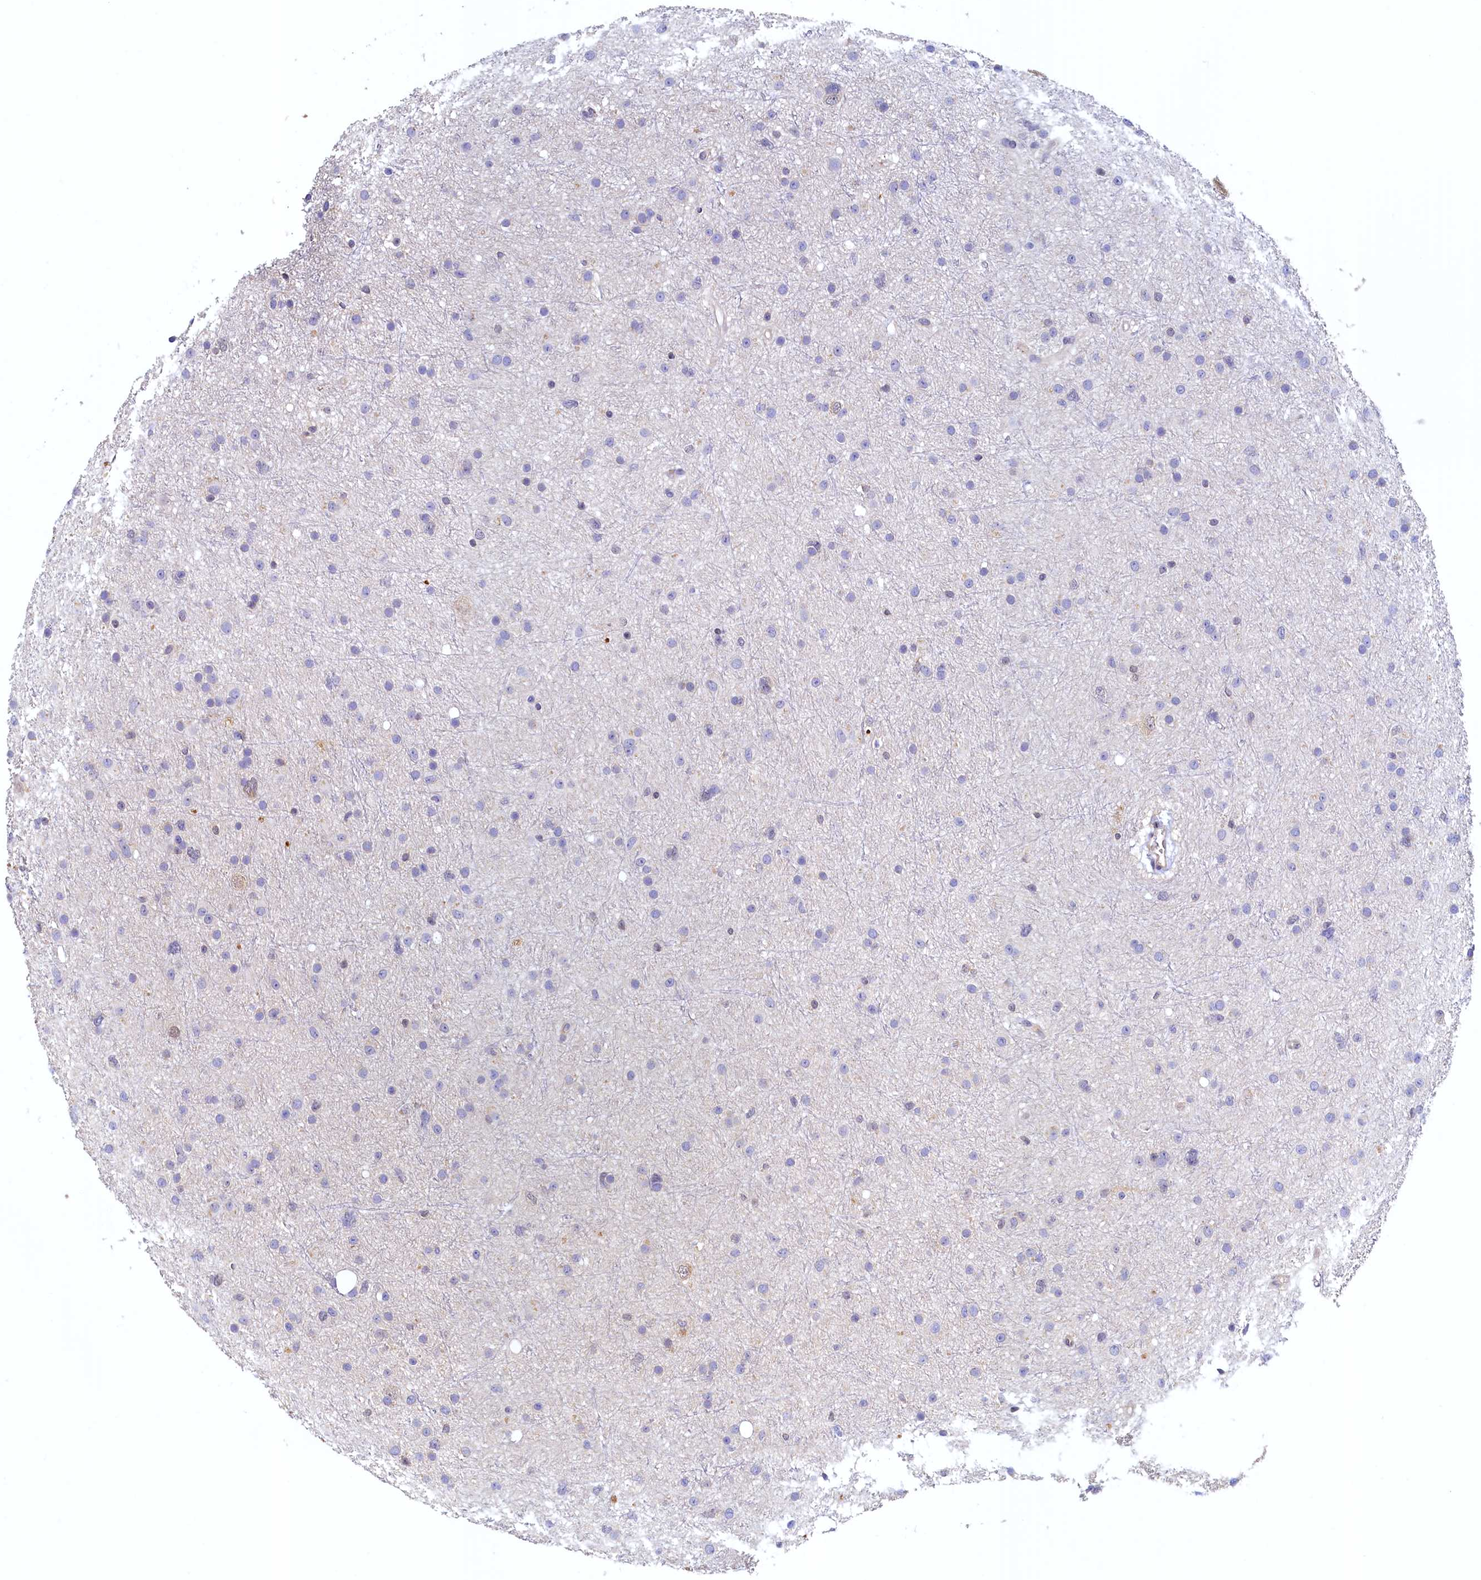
{"staining": {"intensity": "negative", "quantity": "none", "location": "none"}, "tissue": "glioma", "cell_type": "Tumor cells", "image_type": "cancer", "snomed": [{"axis": "morphology", "description": "Glioma, malignant, Low grade"}, {"axis": "topography", "description": "Cerebral cortex"}], "caption": "High power microscopy micrograph of an immunohistochemistry (IHC) image of malignant low-grade glioma, revealing no significant positivity in tumor cells. (DAB immunohistochemistry, high magnification).", "gene": "PAAF1", "patient": {"sex": "female", "age": 39}}